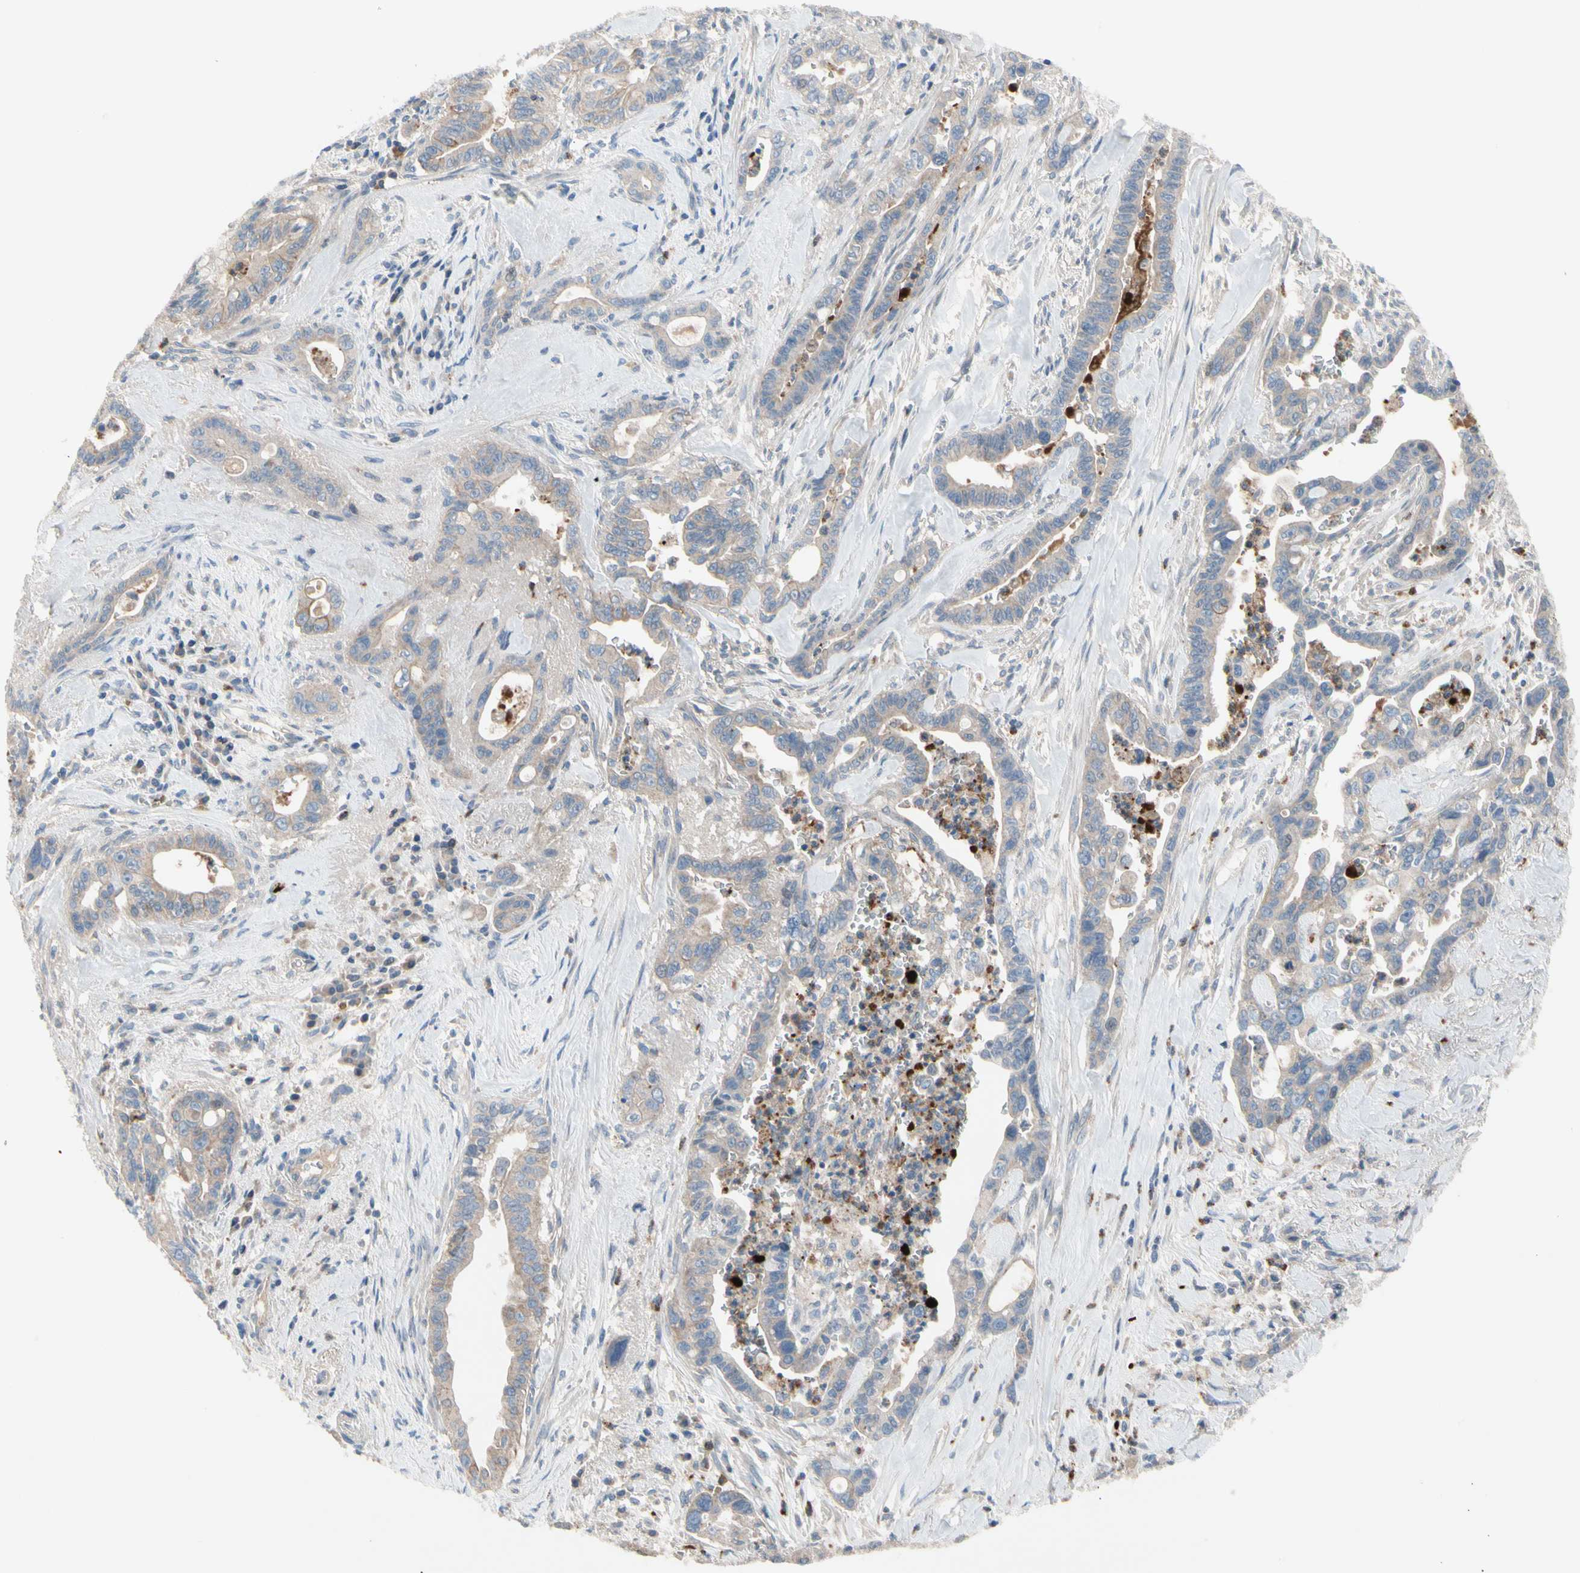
{"staining": {"intensity": "weak", "quantity": ">75%", "location": "cytoplasmic/membranous"}, "tissue": "pancreatic cancer", "cell_type": "Tumor cells", "image_type": "cancer", "snomed": [{"axis": "morphology", "description": "Adenocarcinoma, NOS"}, {"axis": "topography", "description": "Pancreas"}], "caption": "This photomicrograph demonstrates pancreatic adenocarcinoma stained with immunohistochemistry to label a protein in brown. The cytoplasmic/membranous of tumor cells show weak positivity for the protein. Nuclei are counter-stained blue.", "gene": "HJURP", "patient": {"sex": "male", "age": 70}}